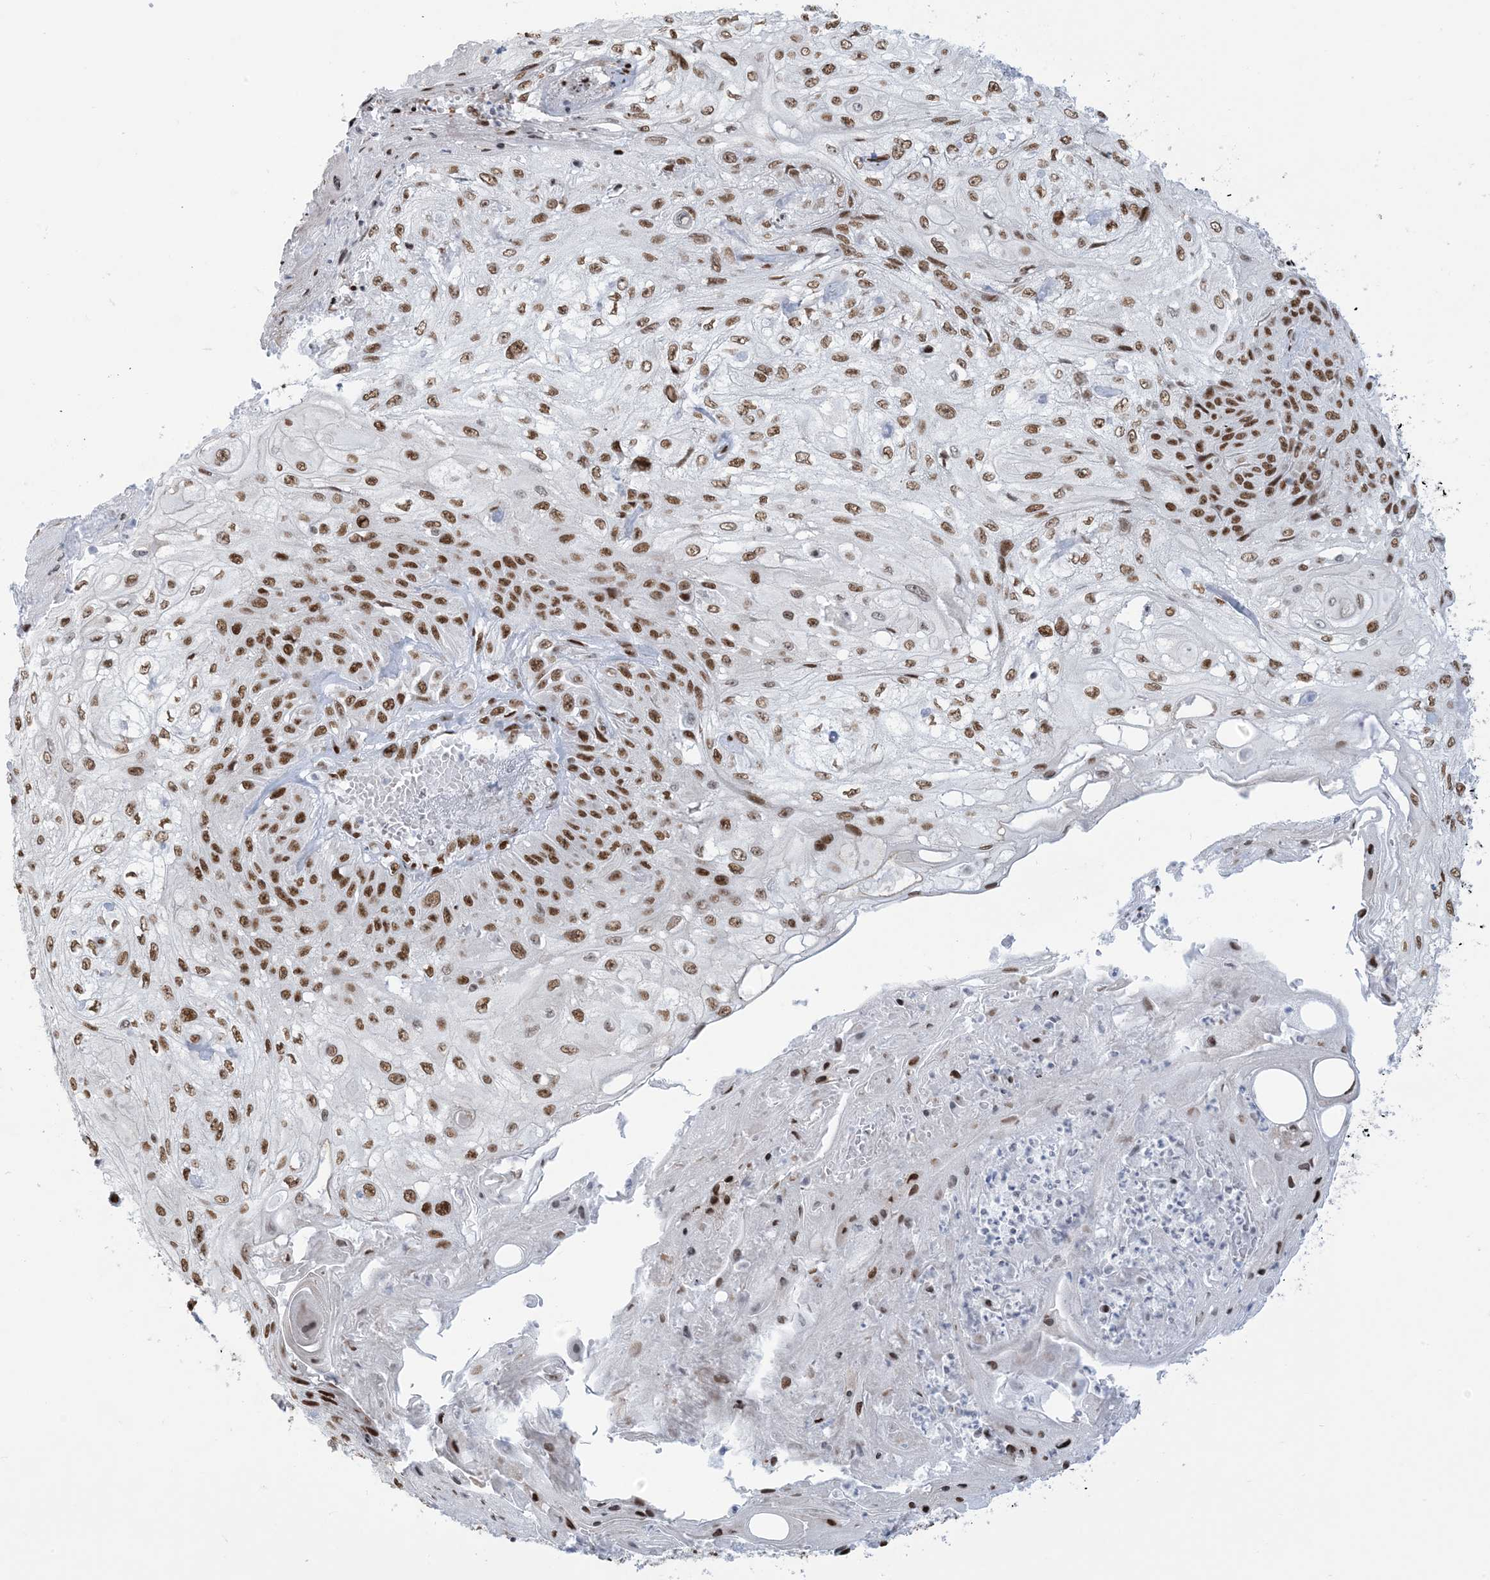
{"staining": {"intensity": "strong", "quantity": ">75%", "location": "nuclear"}, "tissue": "skin cancer", "cell_type": "Tumor cells", "image_type": "cancer", "snomed": [{"axis": "morphology", "description": "Squamous cell carcinoma, NOS"}, {"axis": "morphology", "description": "Squamous cell carcinoma, metastatic, NOS"}, {"axis": "topography", "description": "Skin"}, {"axis": "topography", "description": "Lymph node"}], "caption": "Skin cancer was stained to show a protein in brown. There is high levels of strong nuclear staining in approximately >75% of tumor cells. (DAB = brown stain, brightfield microscopy at high magnification).", "gene": "STAG1", "patient": {"sex": "male", "age": 75}}